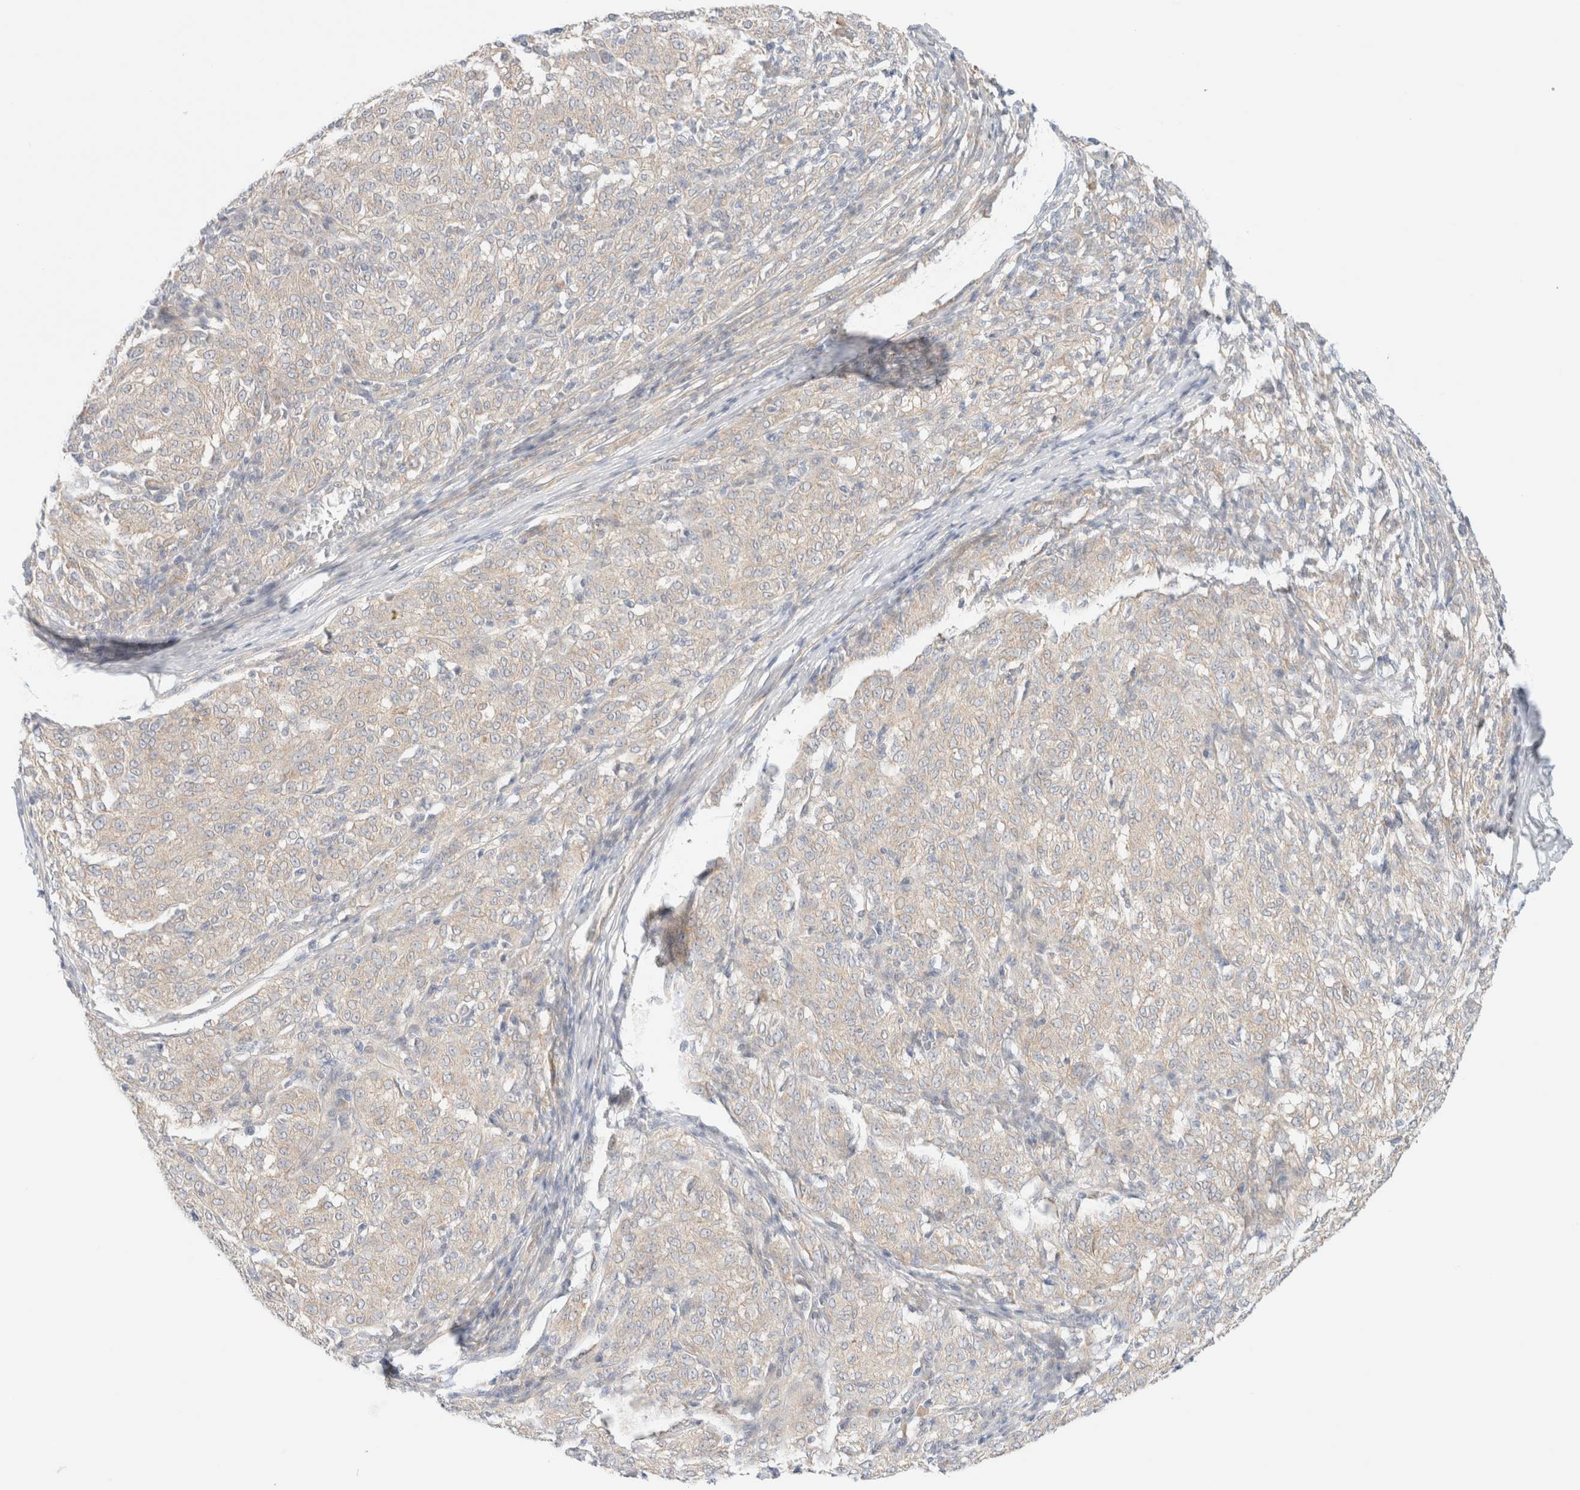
{"staining": {"intensity": "negative", "quantity": "none", "location": "none"}, "tissue": "melanoma", "cell_type": "Tumor cells", "image_type": "cancer", "snomed": [{"axis": "morphology", "description": "Malignant melanoma, NOS"}, {"axis": "topography", "description": "Skin"}], "caption": "A high-resolution image shows immunohistochemistry (IHC) staining of malignant melanoma, which demonstrates no significant positivity in tumor cells.", "gene": "UNC13B", "patient": {"sex": "female", "age": 72}}